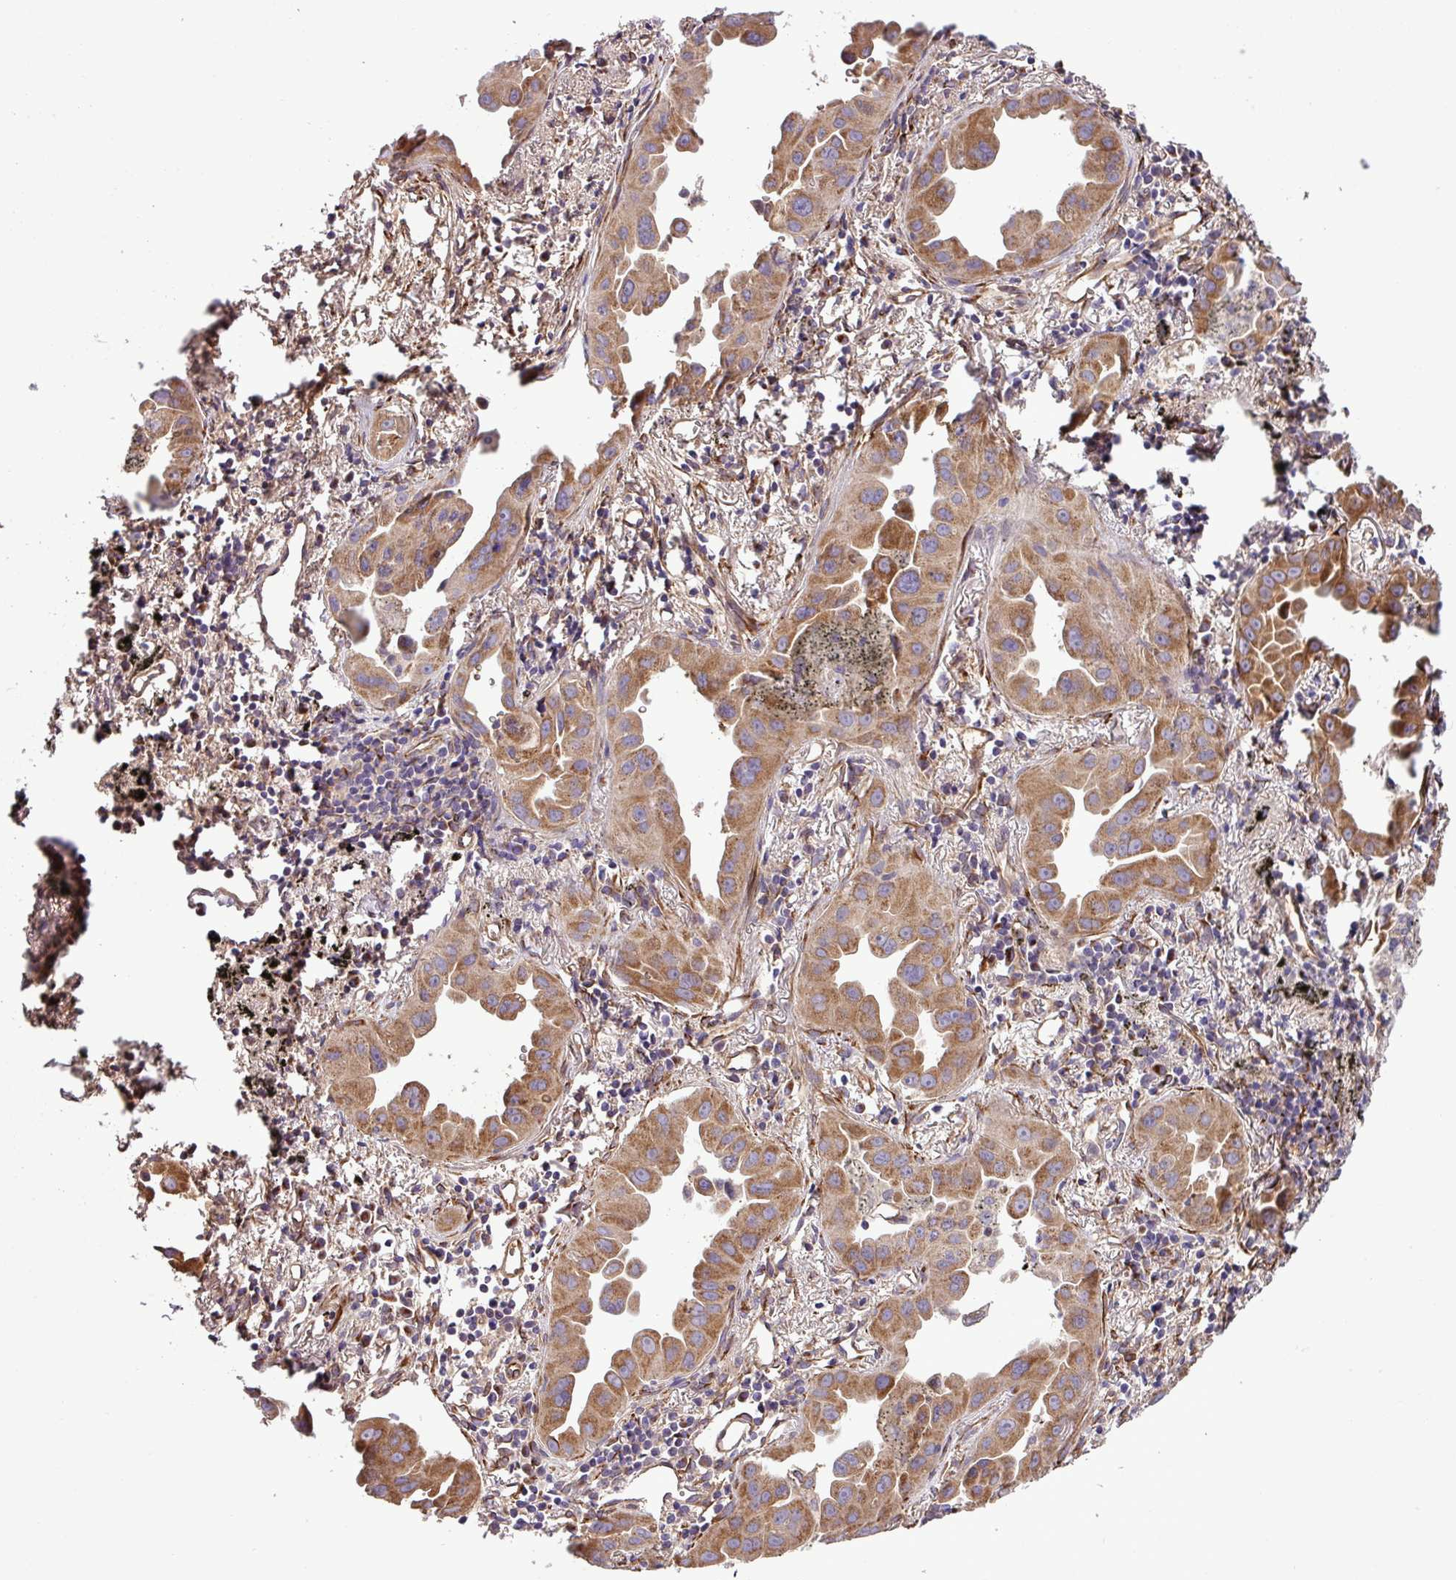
{"staining": {"intensity": "moderate", "quantity": ">75%", "location": "cytoplasmic/membranous"}, "tissue": "lung cancer", "cell_type": "Tumor cells", "image_type": "cancer", "snomed": [{"axis": "morphology", "description": "Adenocarcinoma, NOS"}, {"axis": "topography", "description": "Lung"}], "caption": "Immunohistochemistry (IHC) staining of lung cancer (adenocarcinoma), which shows medium levels of moderate cytoplasmic/membranous positivity in about >75% of tumor cells indicating moderate cytoplasmic/membranous protein expression. The staining was performed using DAB (3,3'-diaminobenzidine) (brown) for protein detection and nuclei were counterstained in hematoxylin (blue).", "gene": "CWH43", "patient": {"sex": "male", "age": 68}}